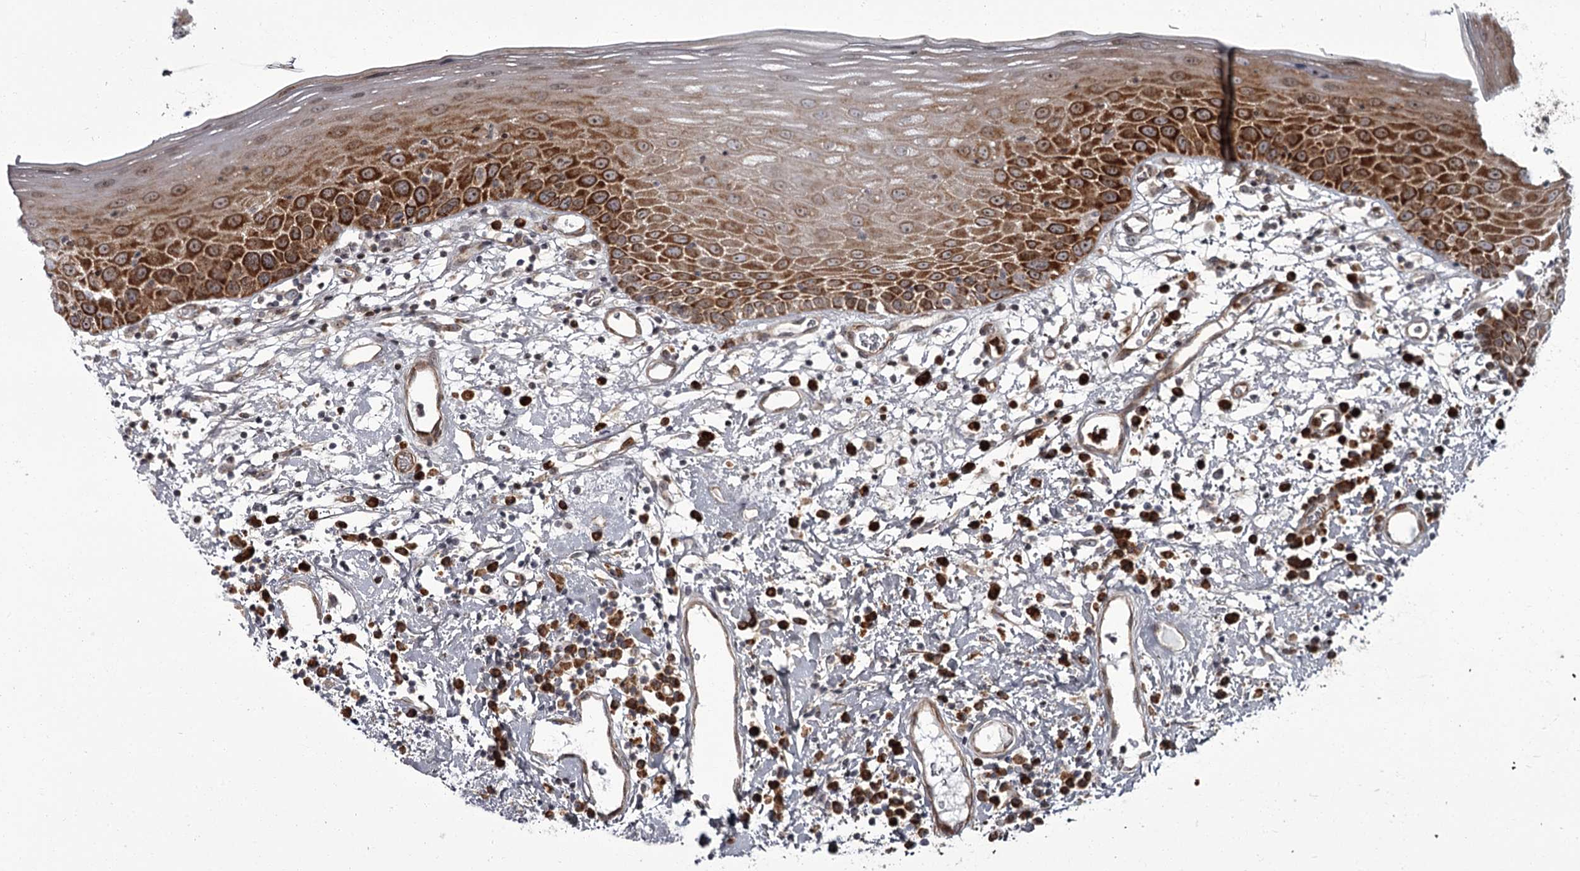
{"staining": {"intensity": "strong", "quantity": "25%-75%", "location": "cytoplasmic/membranous"}, "tissue": "oral mucosa", "cell_type": "Squamous epithelial cells", "image_type": "normal", "snomed": [{"axis": "morphology", "description": "Normal tissue, NOS"}, {"axis": "topography", "description": "Oral tissue"}], "caption": "Brown immunohistochemical staining in normal oral mucosa reveals strong cytoplasmic/membranous positivity in about 25%-75% of squamous epithelial cells.", "gene": "THAP9", "patient": {"sex": "male", "age": 74}}